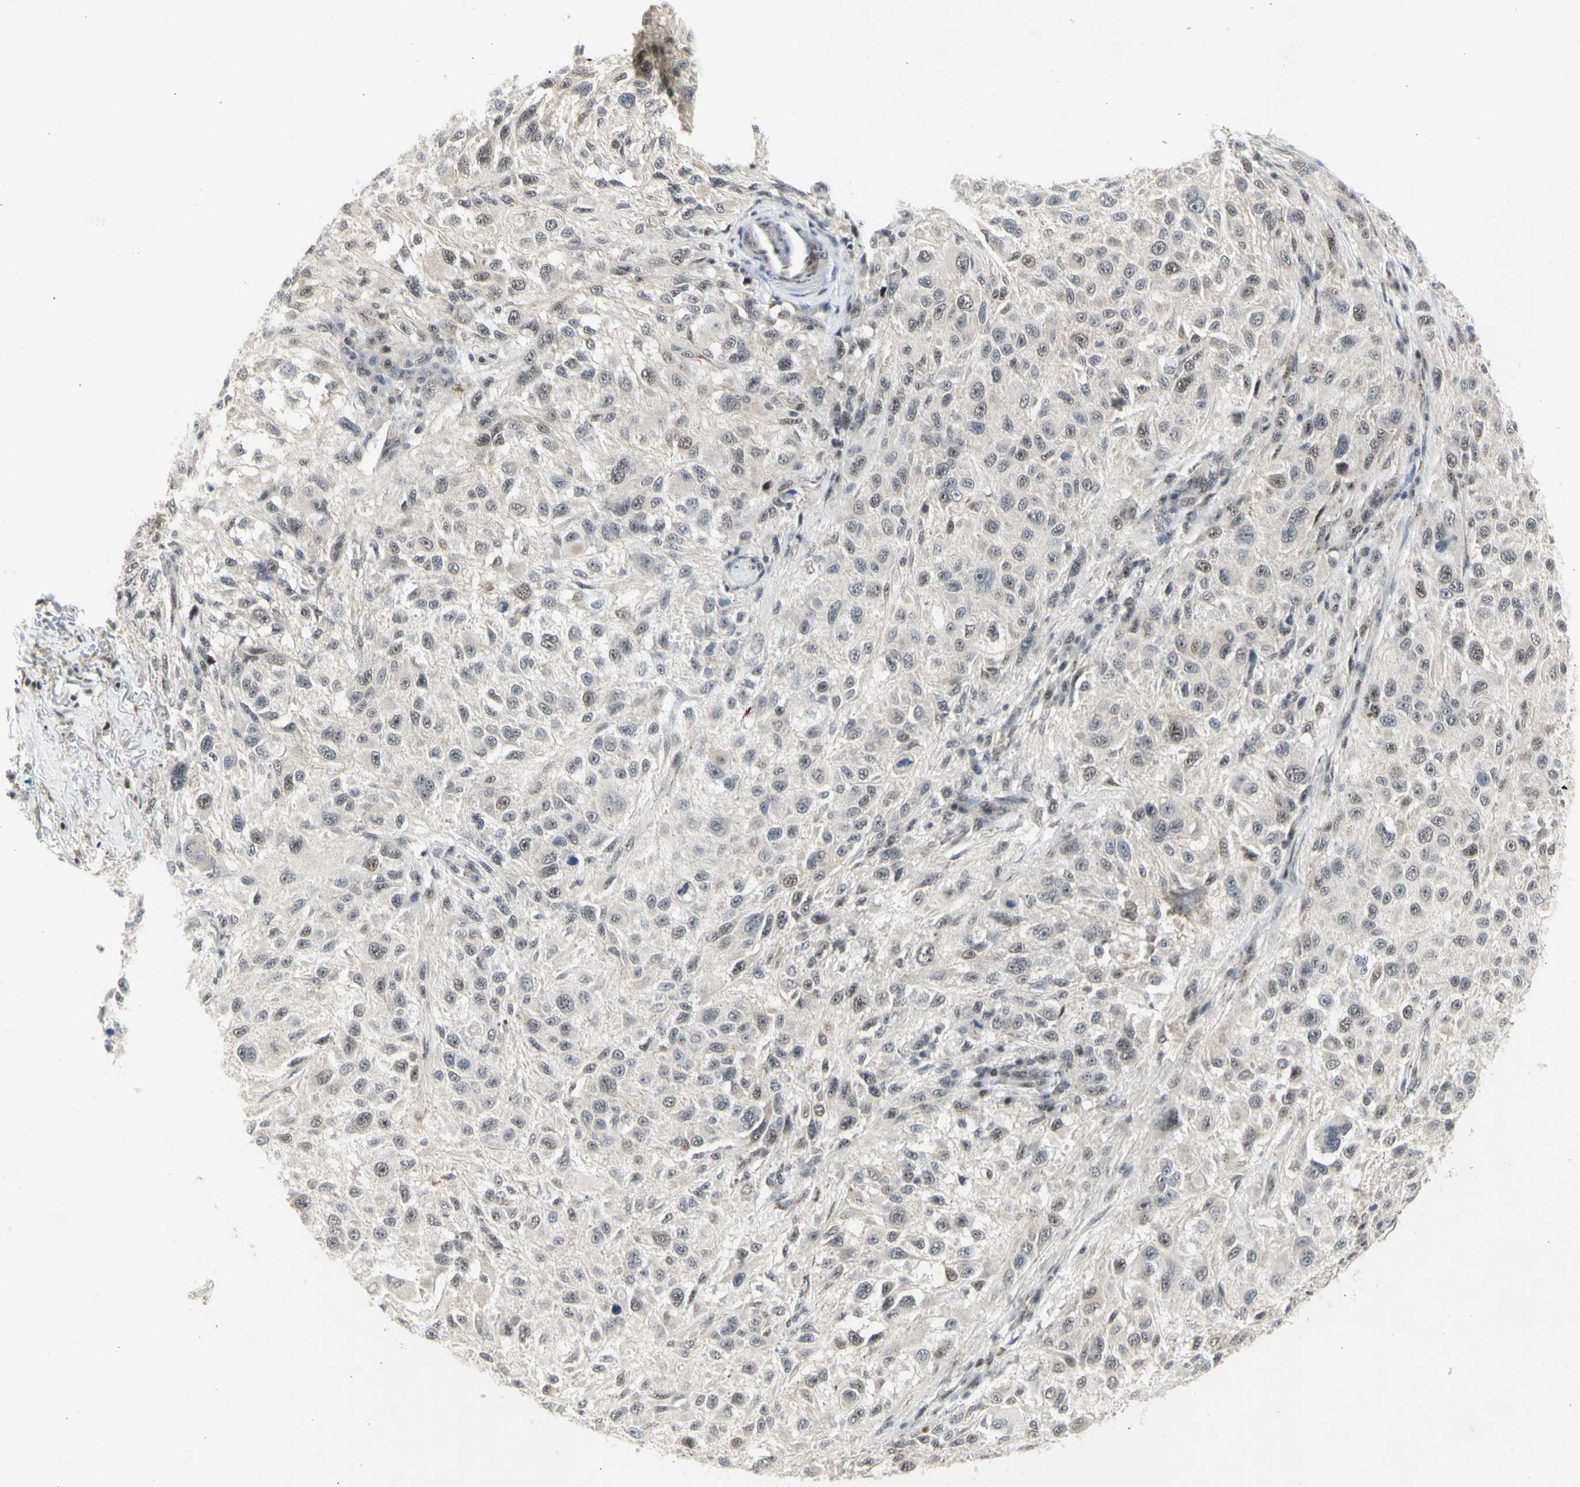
{"staining": {"intensity": "negative", "quantity": "none", "location": "none"}, "tissue": "melanoma", "cell_type": "Tumor cells", "image_type": "cancer", "snomed": [{"axis": "morphology", "description": "Necrosis, NOS"}, {"axis": "morphology", "description": "Malignant melanoma, NOS"}, {"axis": "topography", "description": "Skin"}], "caption": "This is a histopathology image of immunohistochemistry (IHC) staining of malignant melanoma, which shows no expression in tumor cells.", "gene": "DHRS7B", "patient": {"sex": "female", "age": 87}}